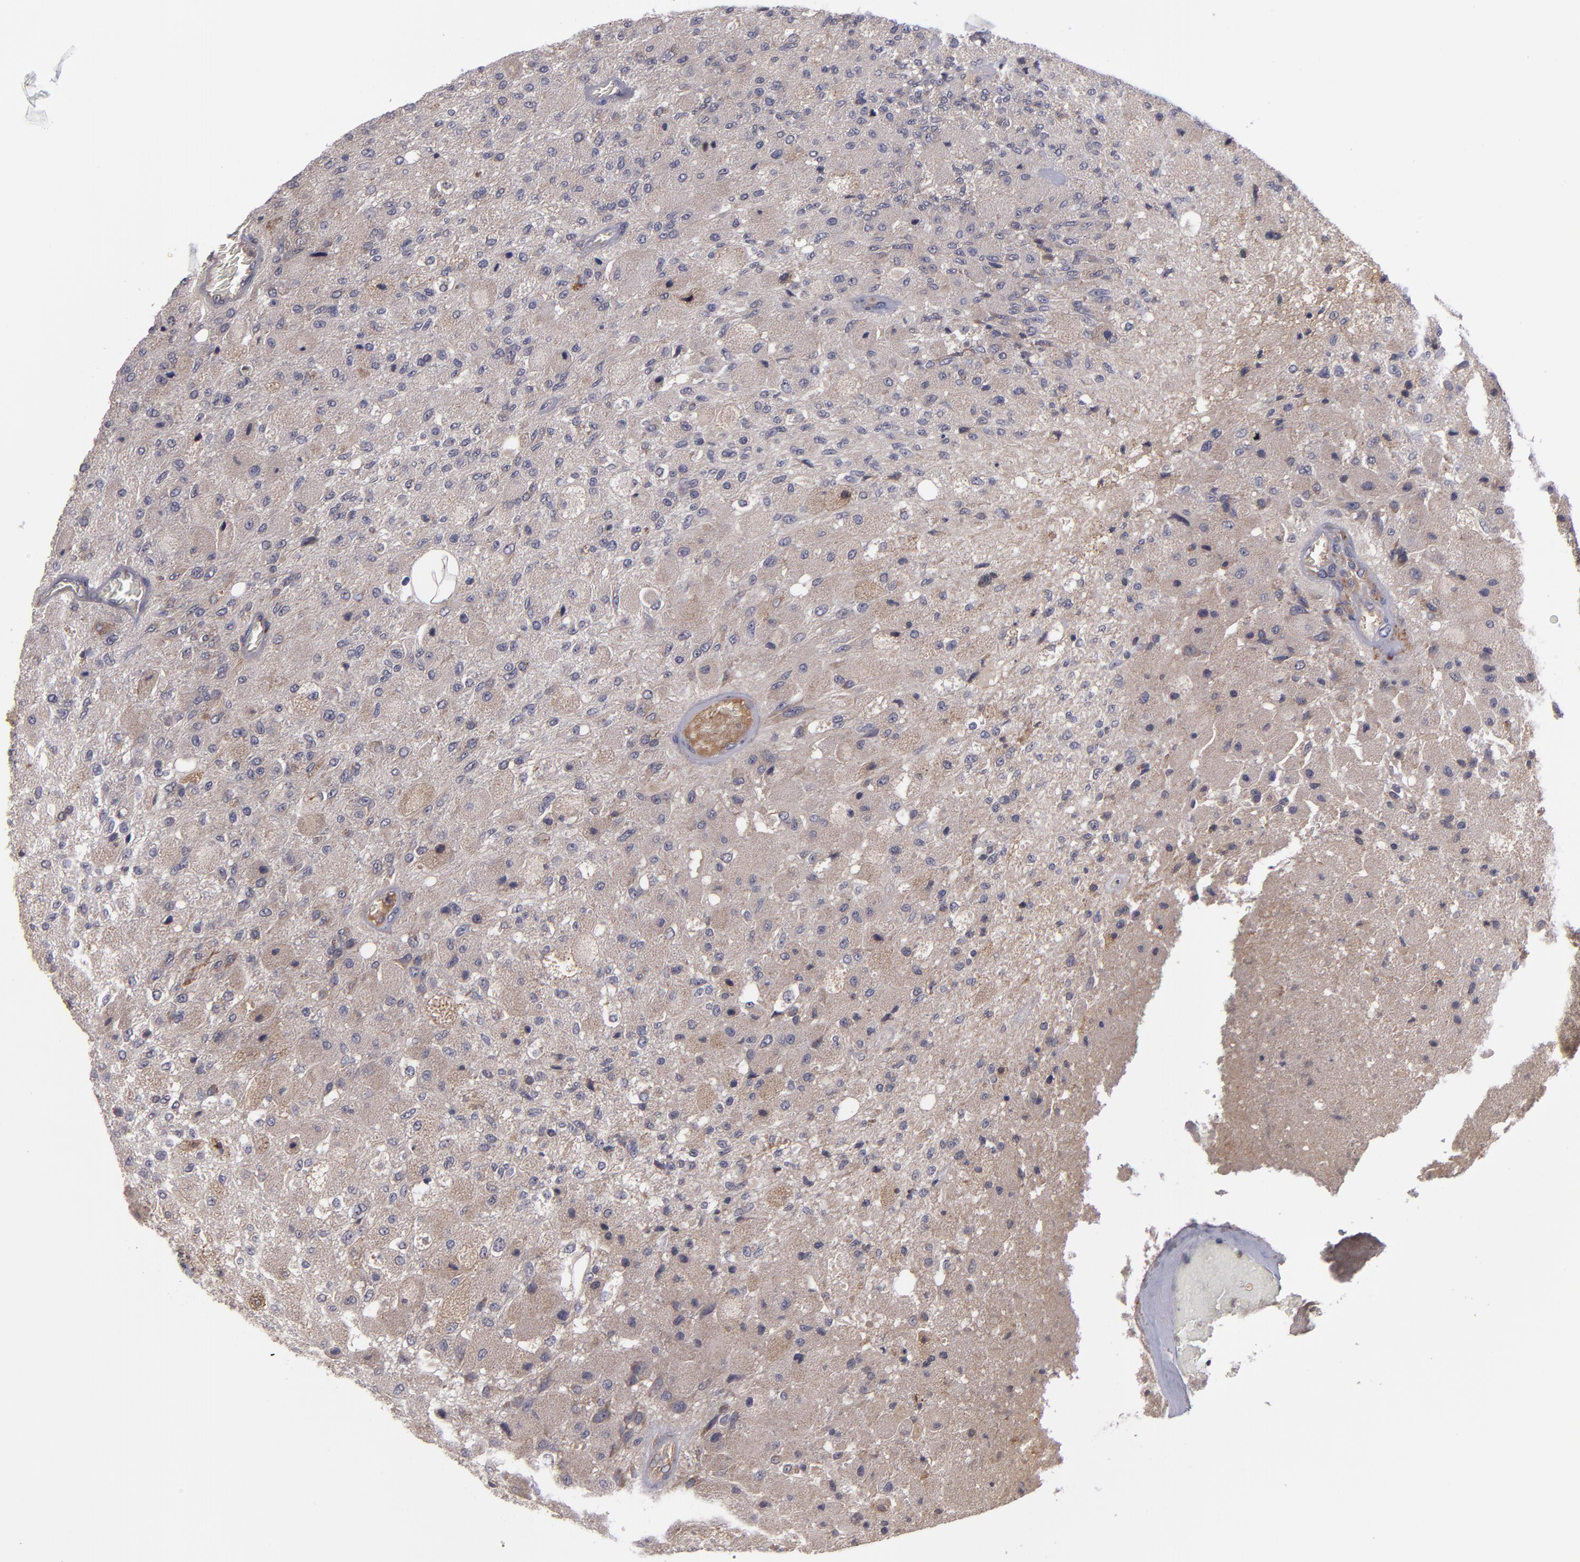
{"staining": {"intensity": "weak", "quantity": "<25%", "location": "cytoplasmic/membranous"}, "tissue": "glioma", "cell_type": "Tumor cells", "image_type": "cancer", "snomed": [{"axis": "morphology", "description": "Normal tissue, NOS"}, {"axis": "morphology", "description": "Glioma, malignant, High grade"}, {"axis": "topography", "description": "Cerebral cortex"}], "caption": "Malignant high-grade glioma was stained to show a protein in brown. There is no significant positivity in tumor cells.", "gene": "MMP11", "patient": {"sex": "male", "age": 77}}